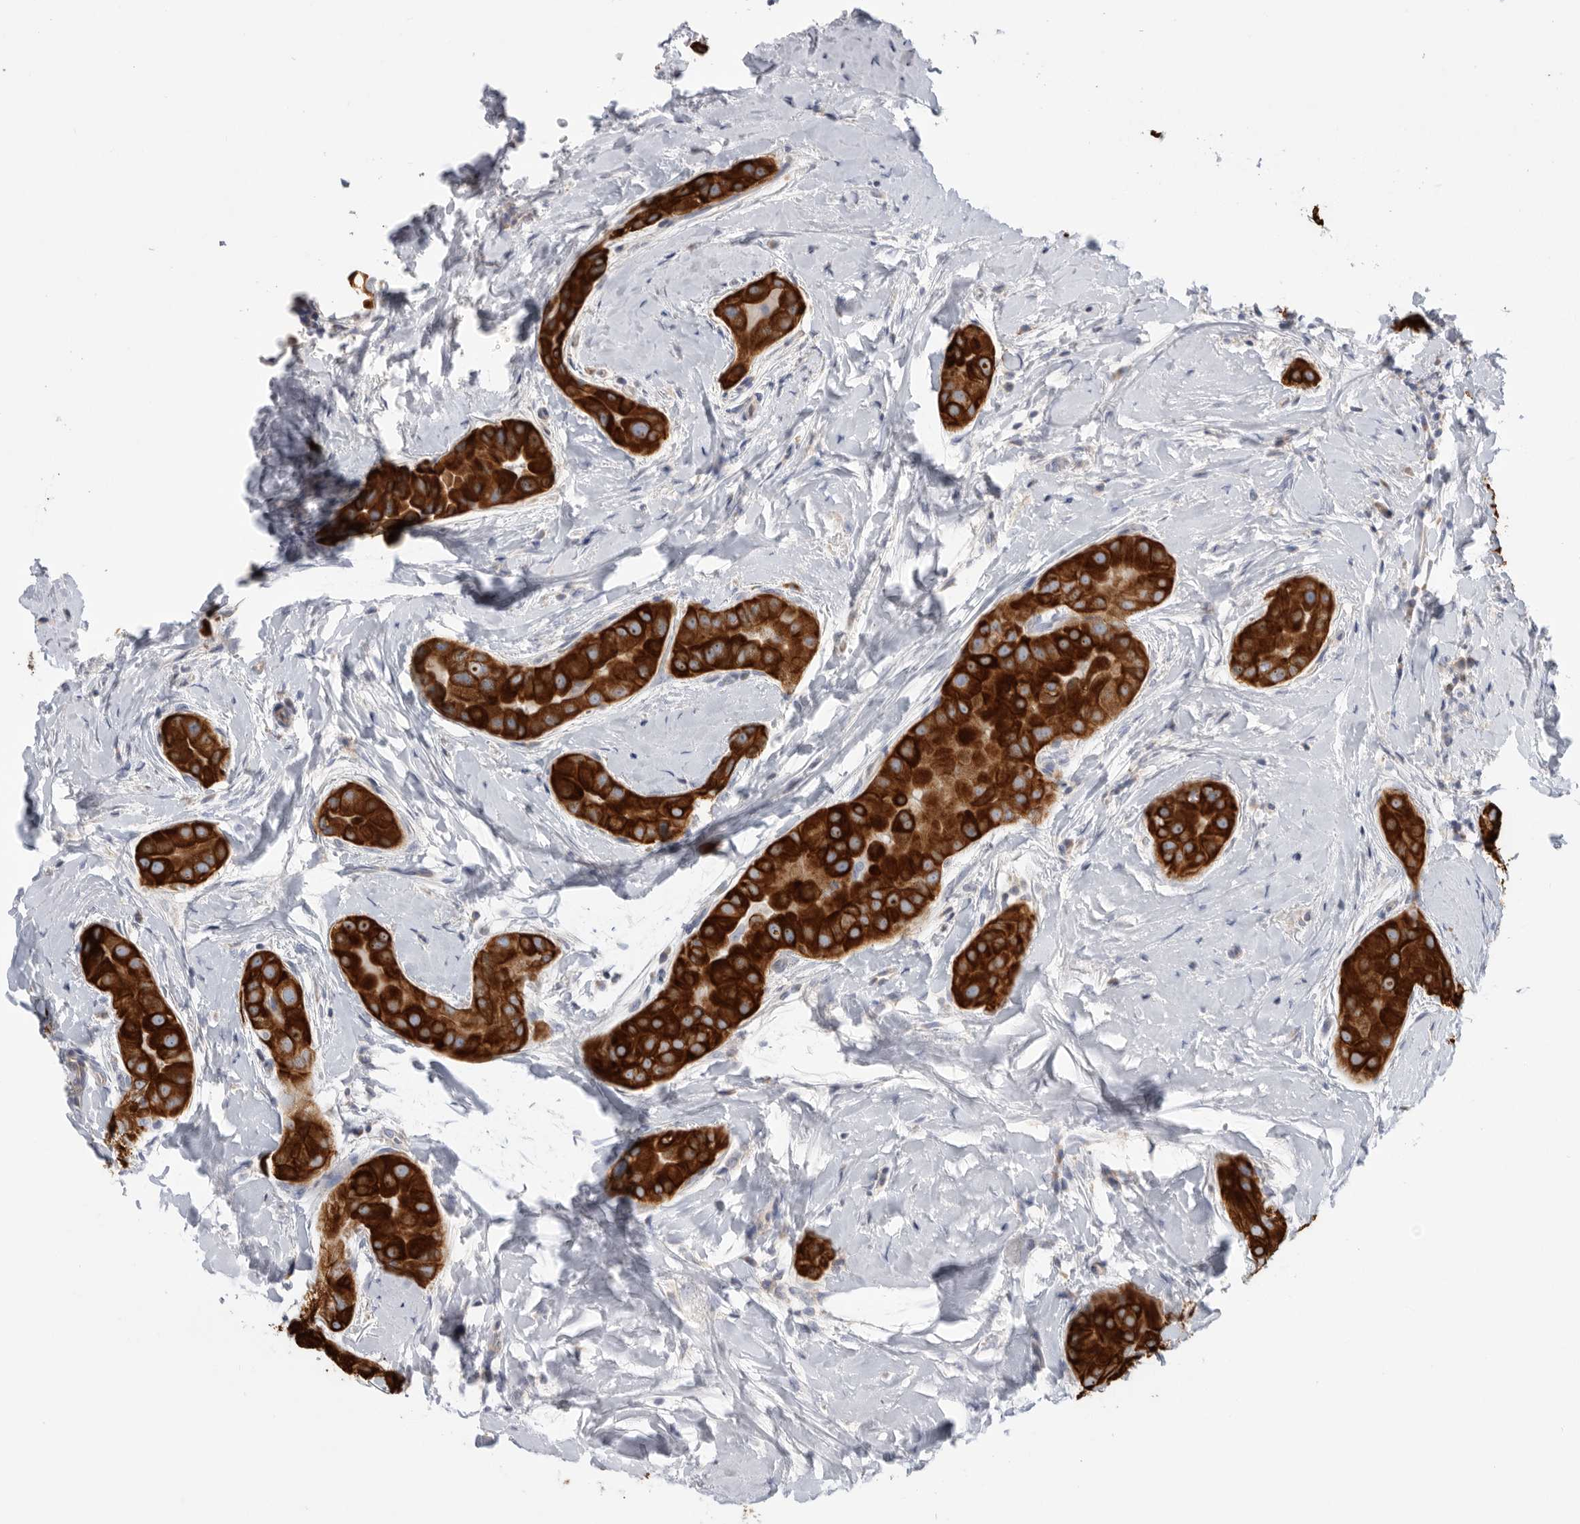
{"staining": {"intensity": "strong", "quantity": ">75%", "location": "cytoplasmic/membranous"}, "tissue": "thyroid cancer", "cell_type": "Tumor cells", "image_type": "cancer", "snomed": [{"axis": "morphology", "description": "Papillary adenocarcinoma, NOS"}, {"axis": "topography", "description": "Thyroid gland"}], "caption": "This is an image of immunohistochemistry (IHC) staining of thyroid cancer (papillary adenocarcinoma), which shows strong expression in the cytoplasmic/membranous of tumor cells.", "gene": "MTFR1L", "patient": {"sex": "male", "age": 33}}